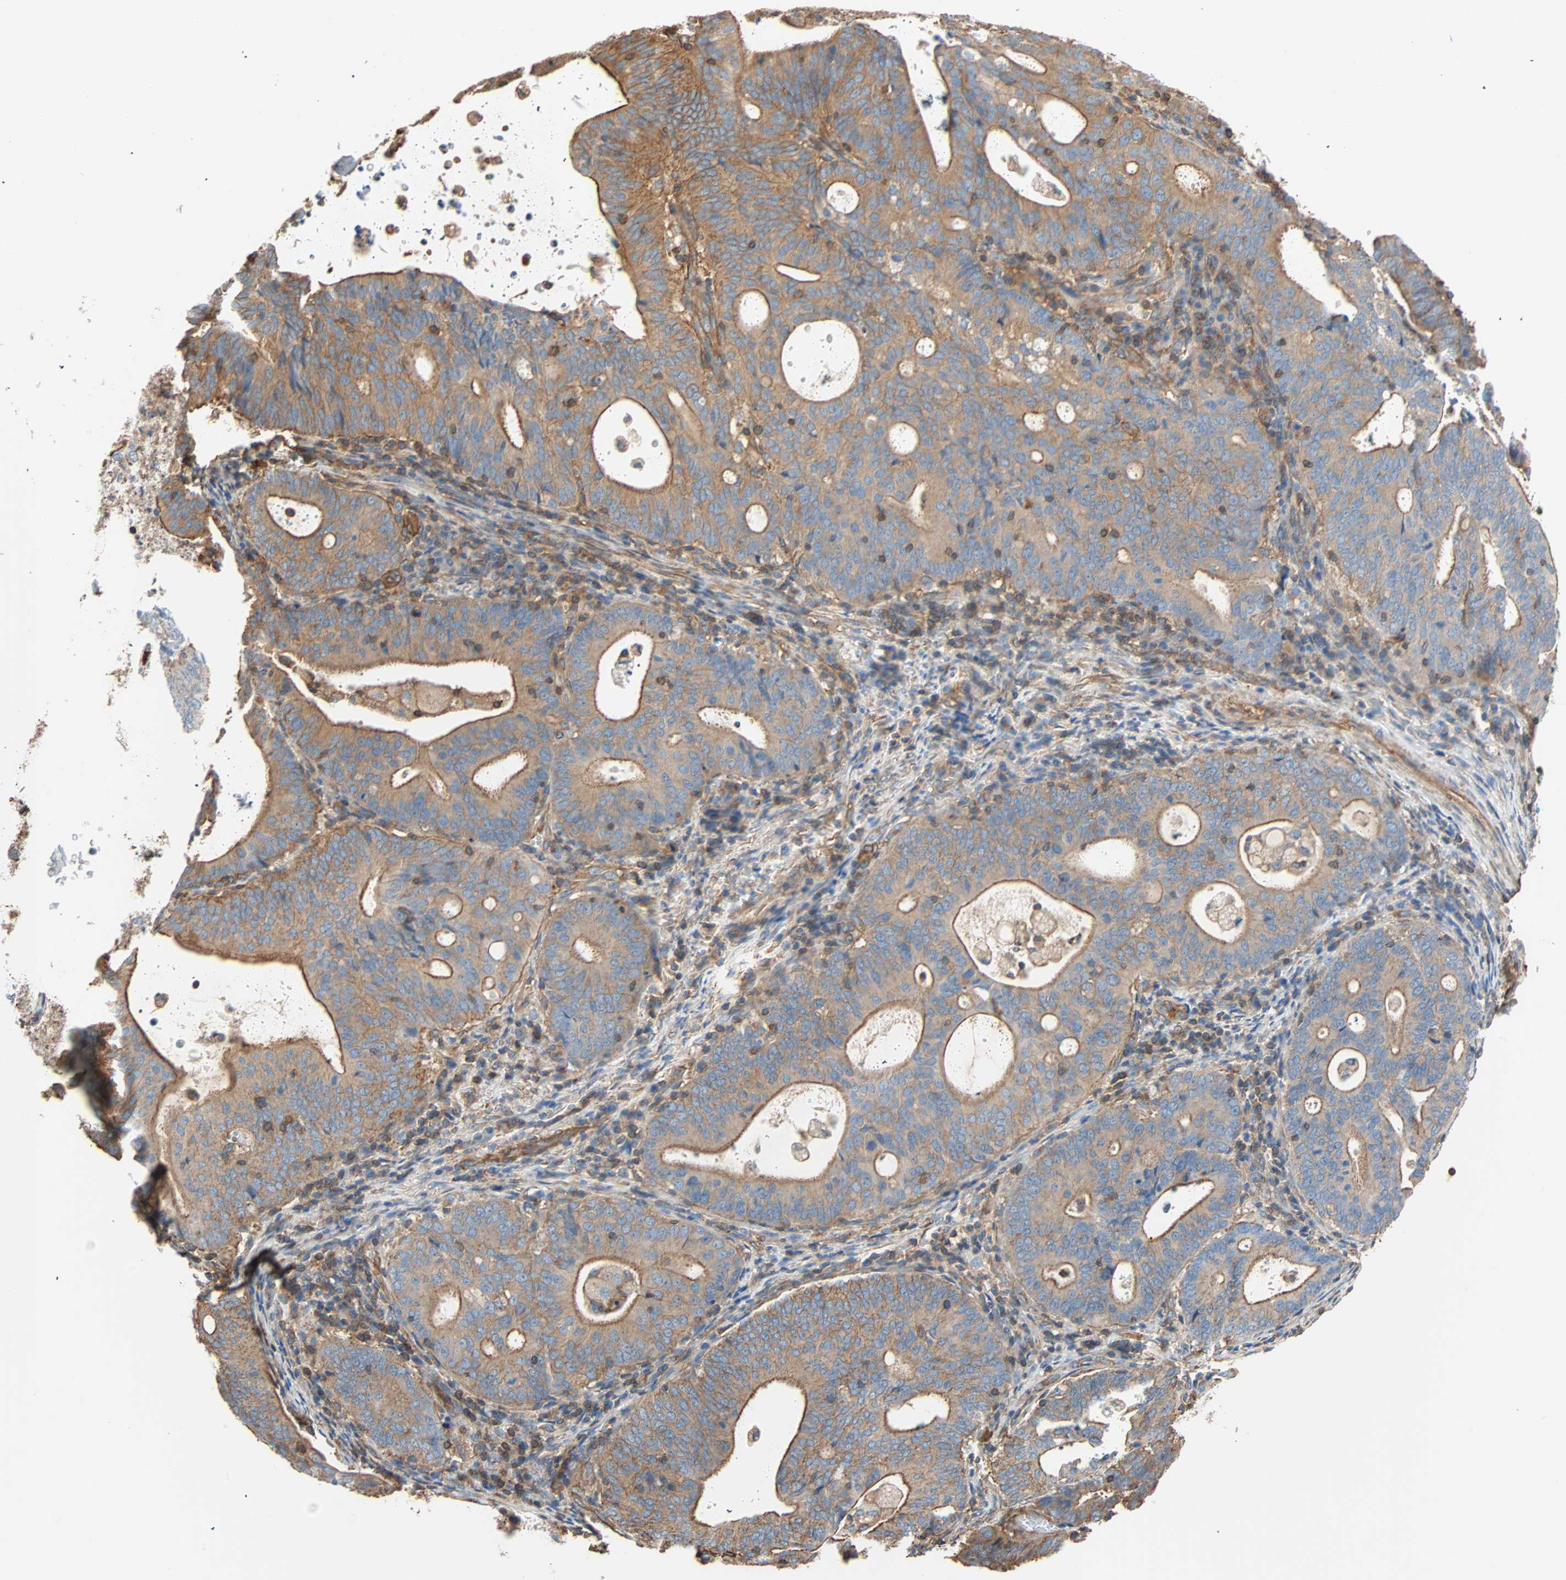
{"staining": {"intensity": "moderate", "quantity": ">75%", "location": "cytoplasmic/membranous"}, "tissue": "endometrial cancer", "cell_type": "Tumor cells", "image_type": "cancer", "snomed": [{"axis": "morphology", "description": "Adenocarcinoma, NOS"}, {"axis": "topography", "description": "Uterus"}], "caption": "Protein staining exhibits moderate cytoplasmic/membranous positivity in approximately >75% of tumor cells in adenocarcinoma (endometrial). (DAB (3,3'-diaminobenzidine) IHC with brightfield microscopy, high magnification).", "gene": "GALNT10", "patient": {"sex": "female", "age": 83}}